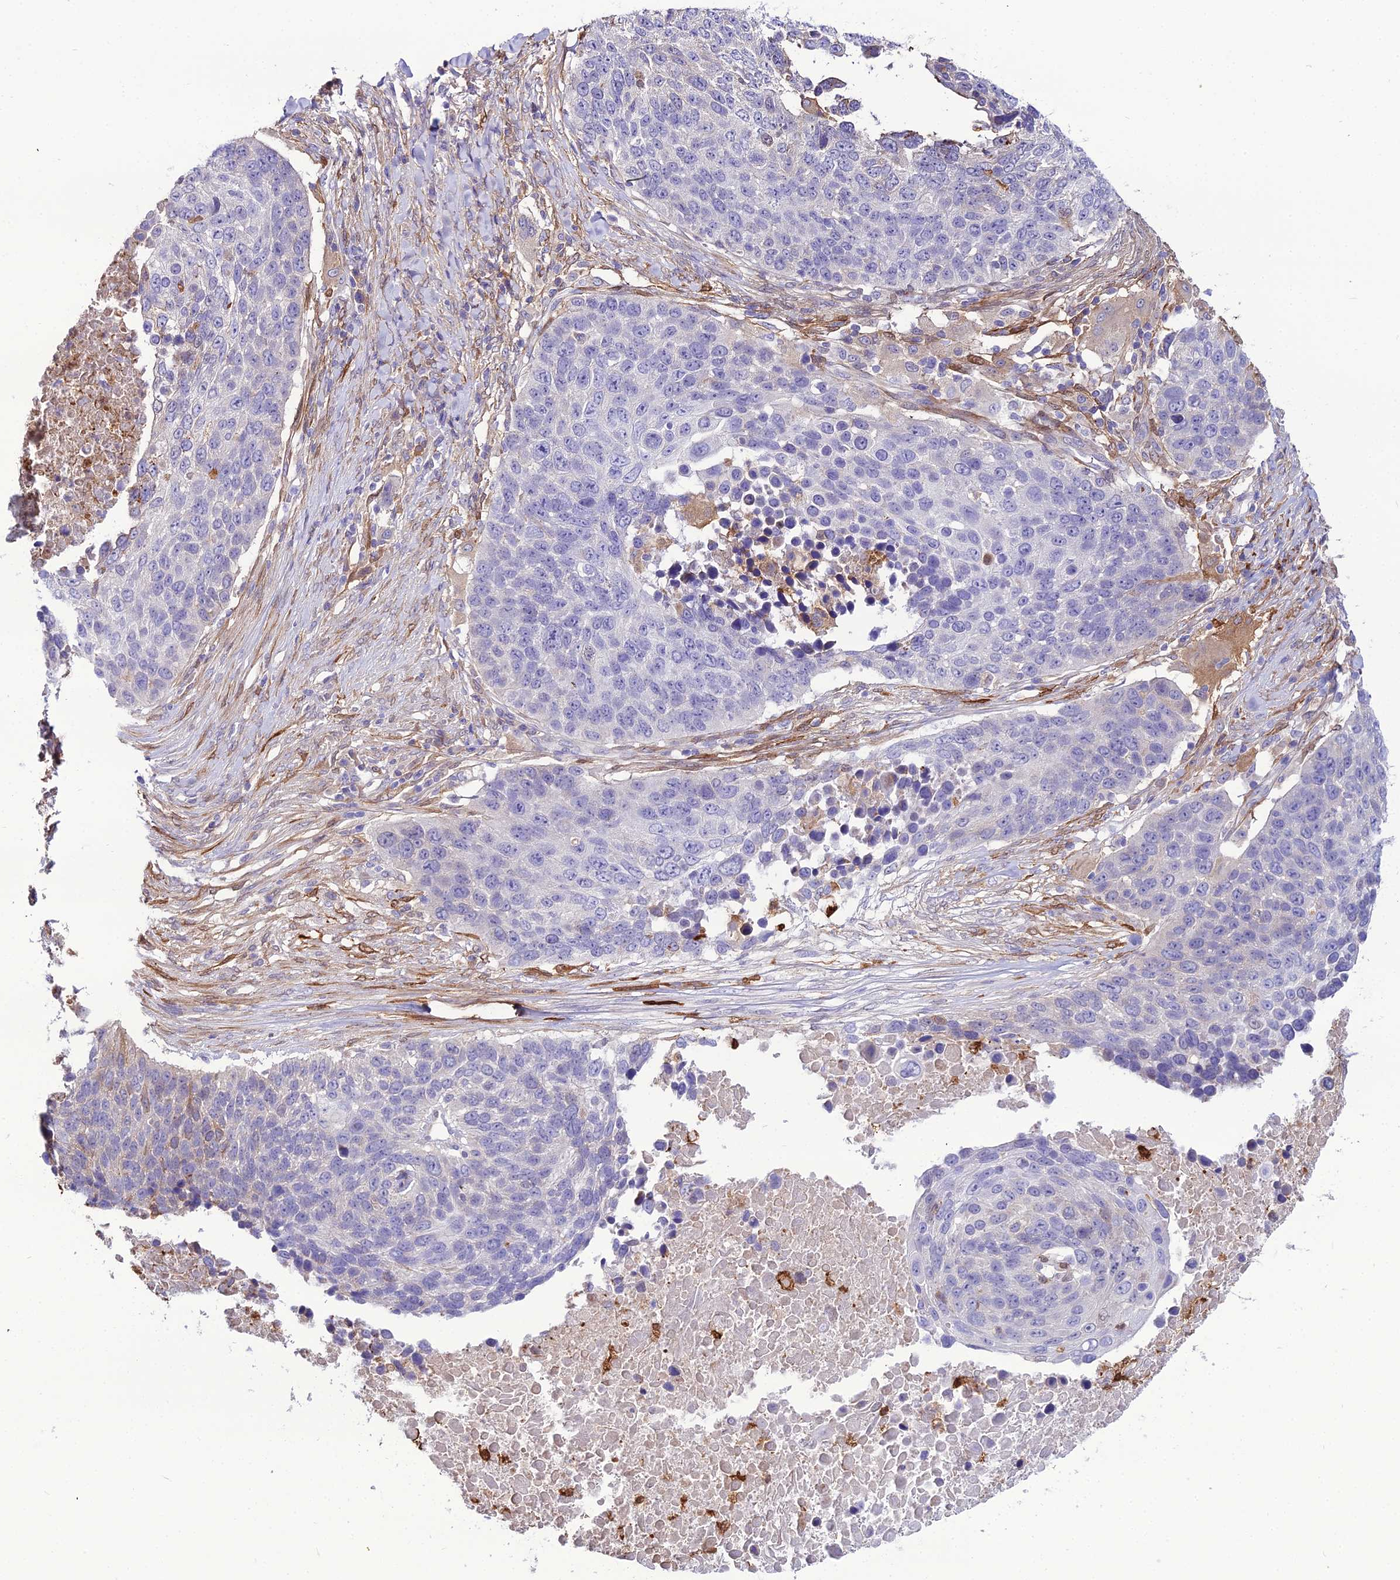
{"staining": {"intensity": "negative", "quantity": "none", "location": "none"}, "tissue": "lung cancer", "cell_type": "Tumor cells", "image_type": "cancer", "snomed": [{"axis": "morphology", "description": "Normal tissue, NOS"}, {"axis": "morphology", "description": "Squamous cell carcinoma, NOS"}, {"axis": "topography", "description": "Lymph node"}, {"axis": "topography", "description": "Lung"}], "caption": "Immunohistochemical staining of human lung cancer (squamous cell carcinoma) reveals no significant staining in tumor cells. Brightfield microscopy of immunohistochemistry stained with DAB (brown) and hematoxylin (blue), captured at high magnification.", "gene": "MB21D2", "patient": {"sex": "male", "age": 66}}